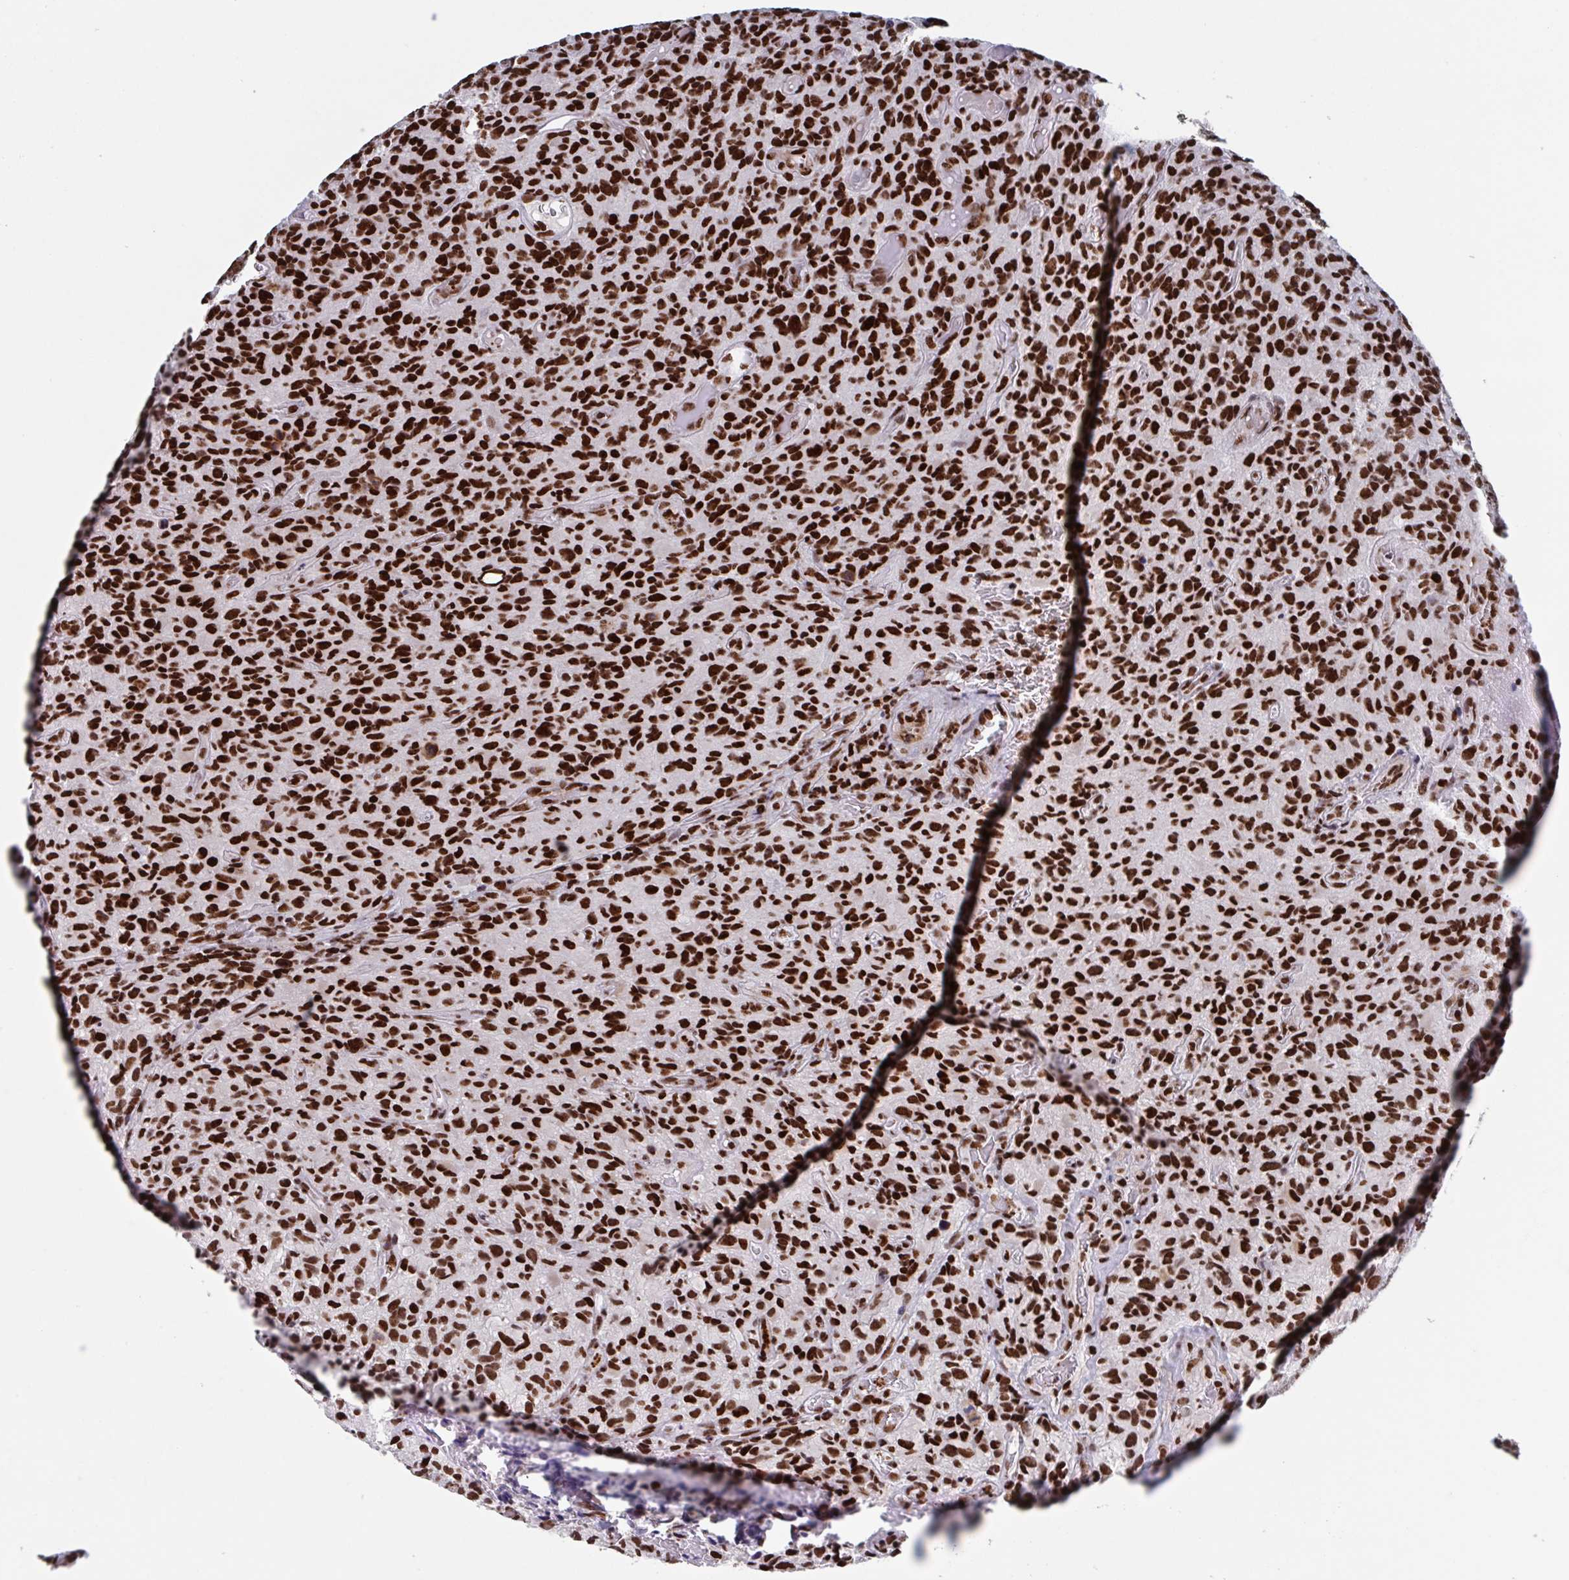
{"staining": {"intensity": "strong", "quantity": ">75%", "location": "nuclear"}, "tissue": "glioma", "cell_type": "Tumor cells", "image_type": "cancer", "snomed": [{"axis": "morphology", "description": "Glioma, malignant, High grade"}, {"axis": "topography", "description": "Brain"}], "caption": "Glioma stained with a protein marker reveals strong staining in tumor cells.", "gene": "ZNF607", "patient": {"sex": "male", "age": 76}}